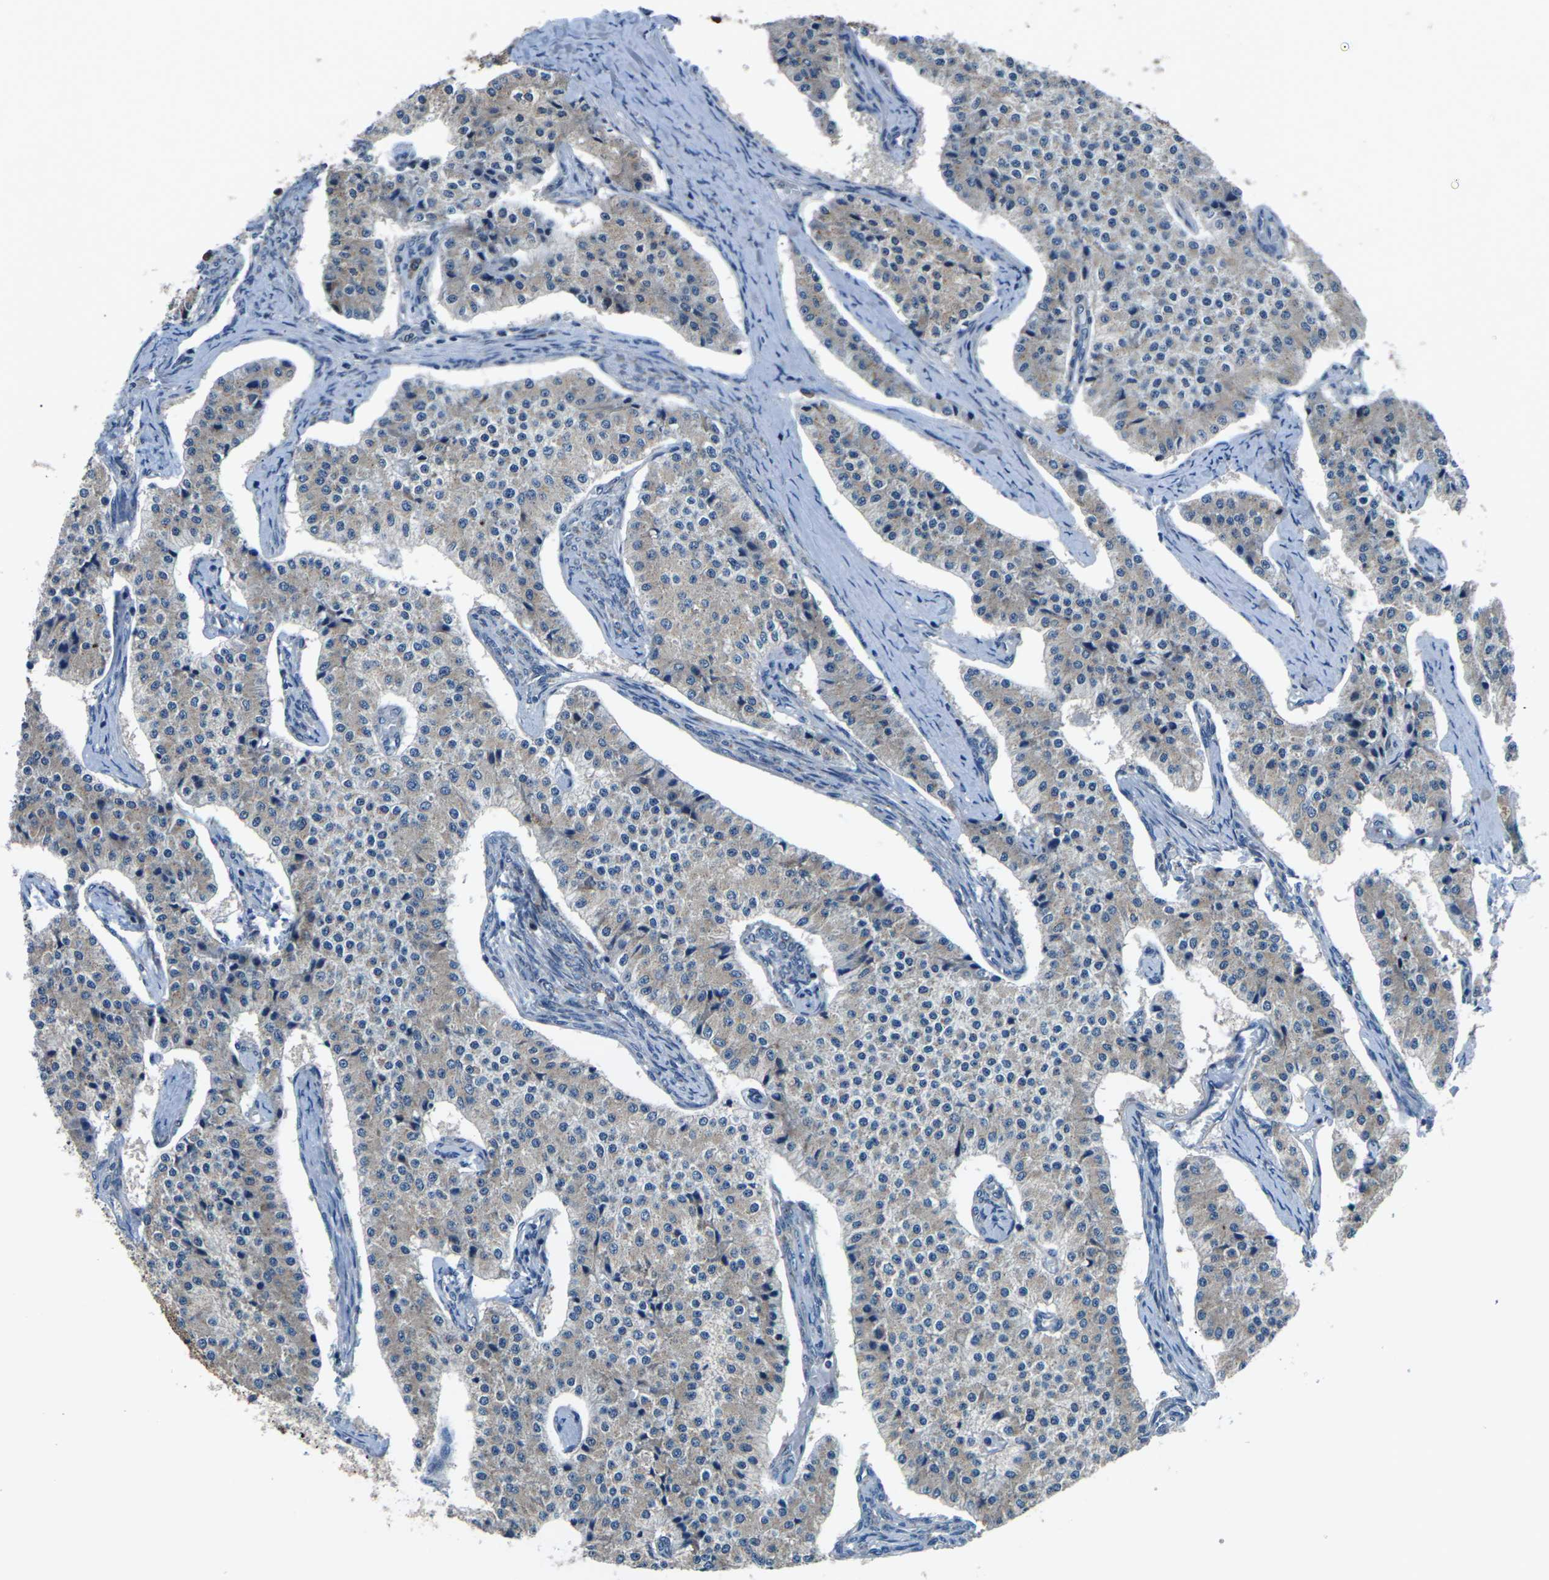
{"staining": {"intensity": "weak", "quantity": "25%-75%", "location": "cytoplasmic/membranous"}, "tissue": "carcinoid", "cell_type": "Tumor cells", "image_type": "cancer", "snomed": [{"axis": "morphology", "description": "Carcinoid, malignant, NOS"}, {"axis": "topography", "description": "Colon"}], "caption": "Immunohistochemical staining of human carcinoid exhibits weak cytoplasmic/membranous protein expression in approximately 25%-75% of tumor cells. Using DAB (brown) and hematoxylin (blue) stains, captured at high magnification using brightfield microscopy.", "gene": "GABRP", "patient": {"sex": "female", "age": 52}}